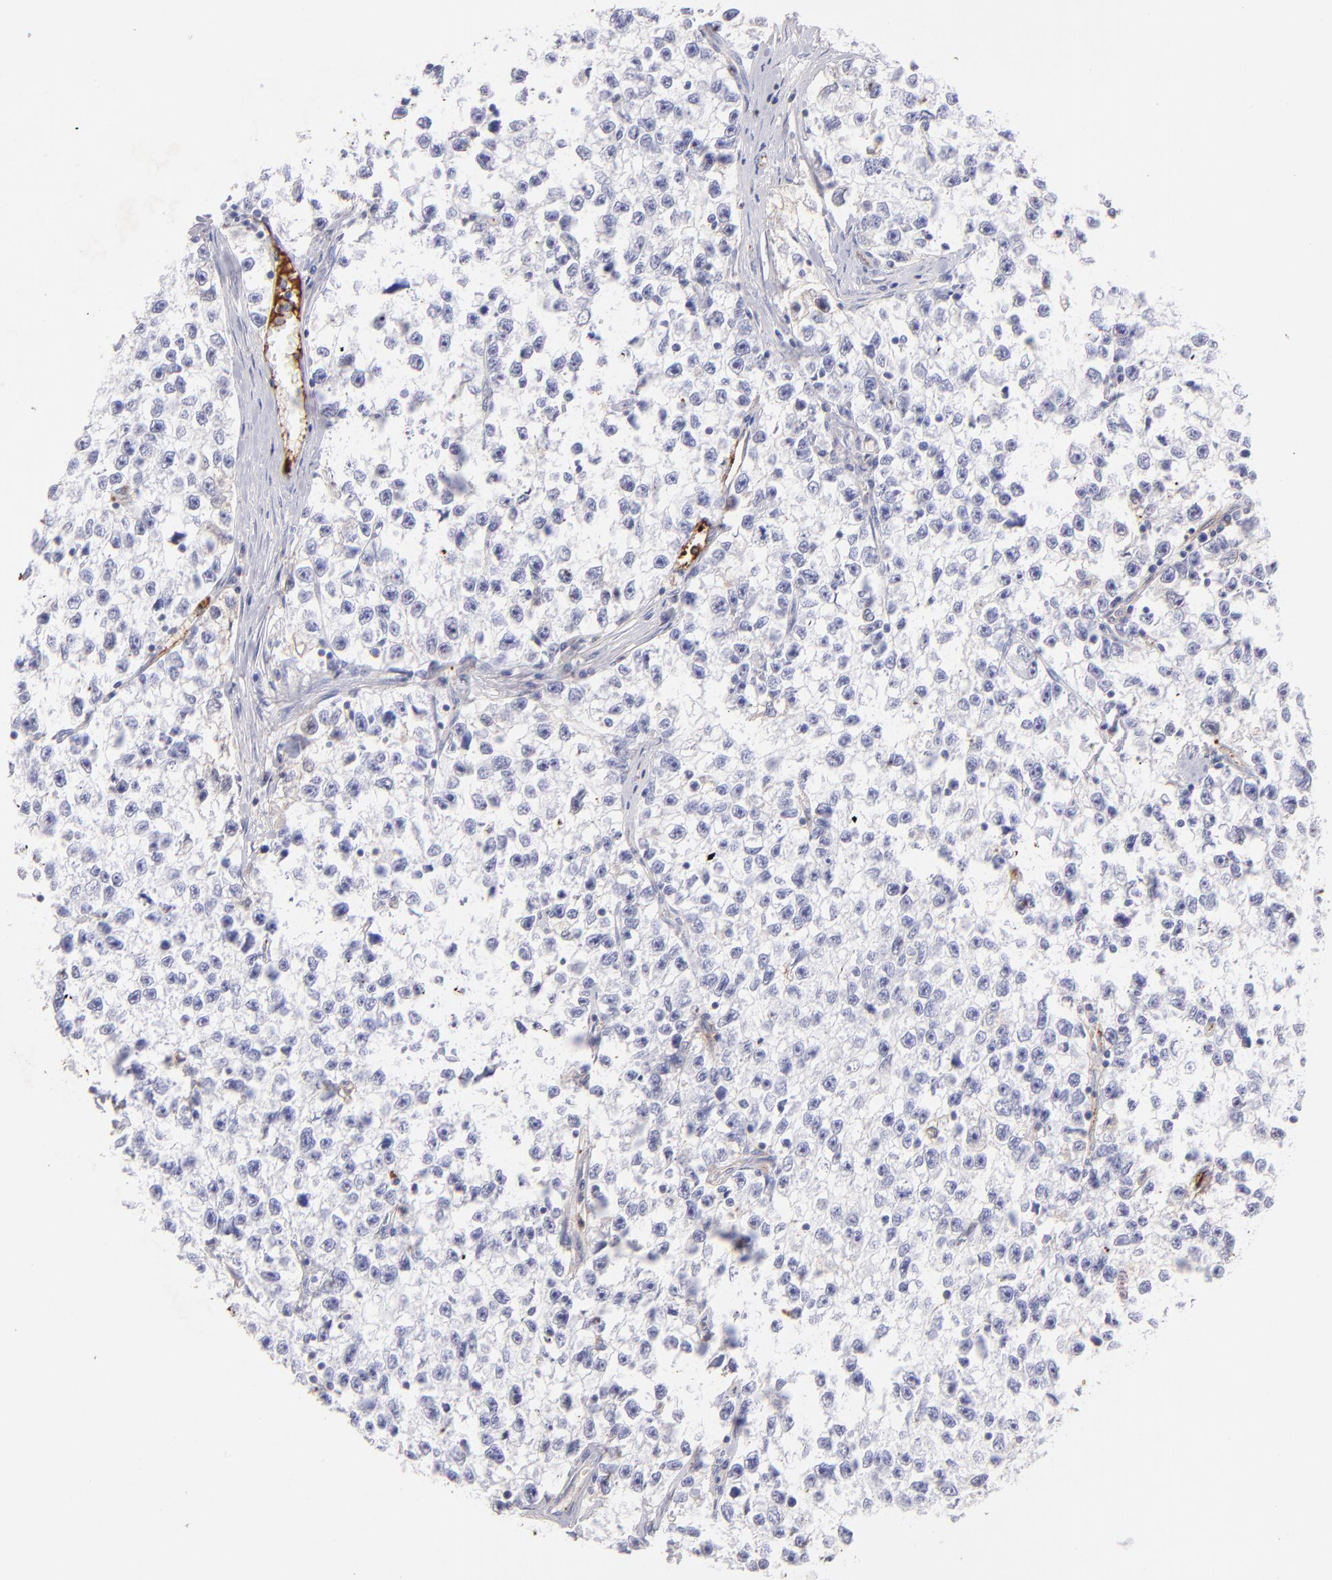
{"staining": {"intensity": "negative", "quantity": "none", "location": "none"}, "tissue": "testis cancer", "cell_type": "Tumor cells", "image_type": "cancer", "snomed": [{"axis": "morphology", "description": "Seminoma, NOS"}, {"axis": "morphology", "description": "Carcinoma, Embryonal, NOS"}, {"axis": "topography", "description": "Testis"}], "caption": "This photomicrograph is of testis cancer (seminoma) stained with IHC to label a protein in brown with the nuclei are counter-stained blue. There is no positivity in tumor cells.", "gene": "FGB", "patient": {"sex": "male", "age": 30}}